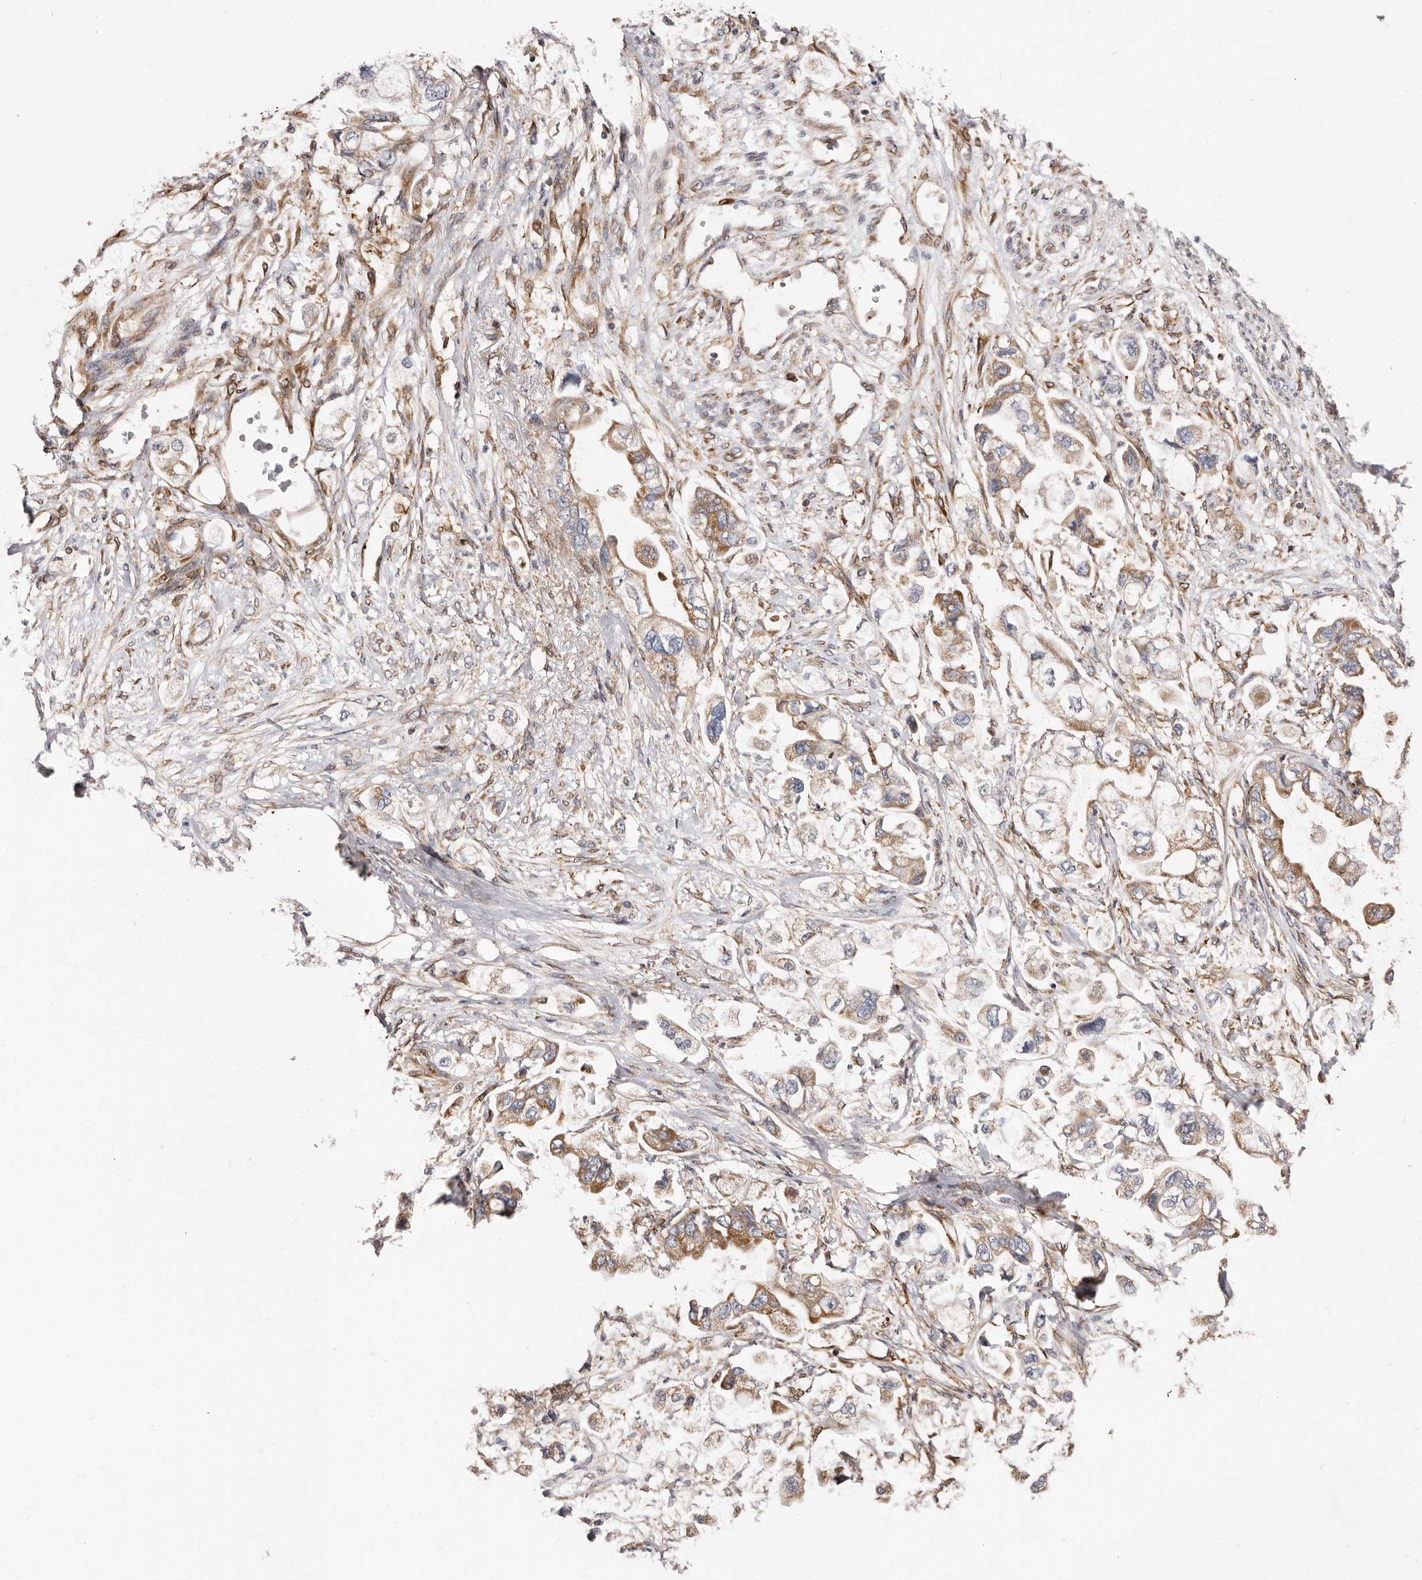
{"staining": {"intensity": "weak", "quantity": ">75%", "location": "cytoplasmic/membranous"}, "tissue": "stomach cancer", "cell_type": "Tumor cells", "image_type": "cancer", "snomed": [{"axis": "morphology", "description": "Adenocarcinoma, NOS"}, {"axis": "topography", "description": "Stomach"}], "caption": "Protein staining shows weak cytoplasmic/membranous expression in approximately >75% of tumor cells in stomach cancer (adenocarcinoma). (DAB (3,3'-diaminobenzidine) IHC with brightfield microscopy, high magnification).", "gene": "COQ8B", "patient": {"sex": "male", "age": 62}}